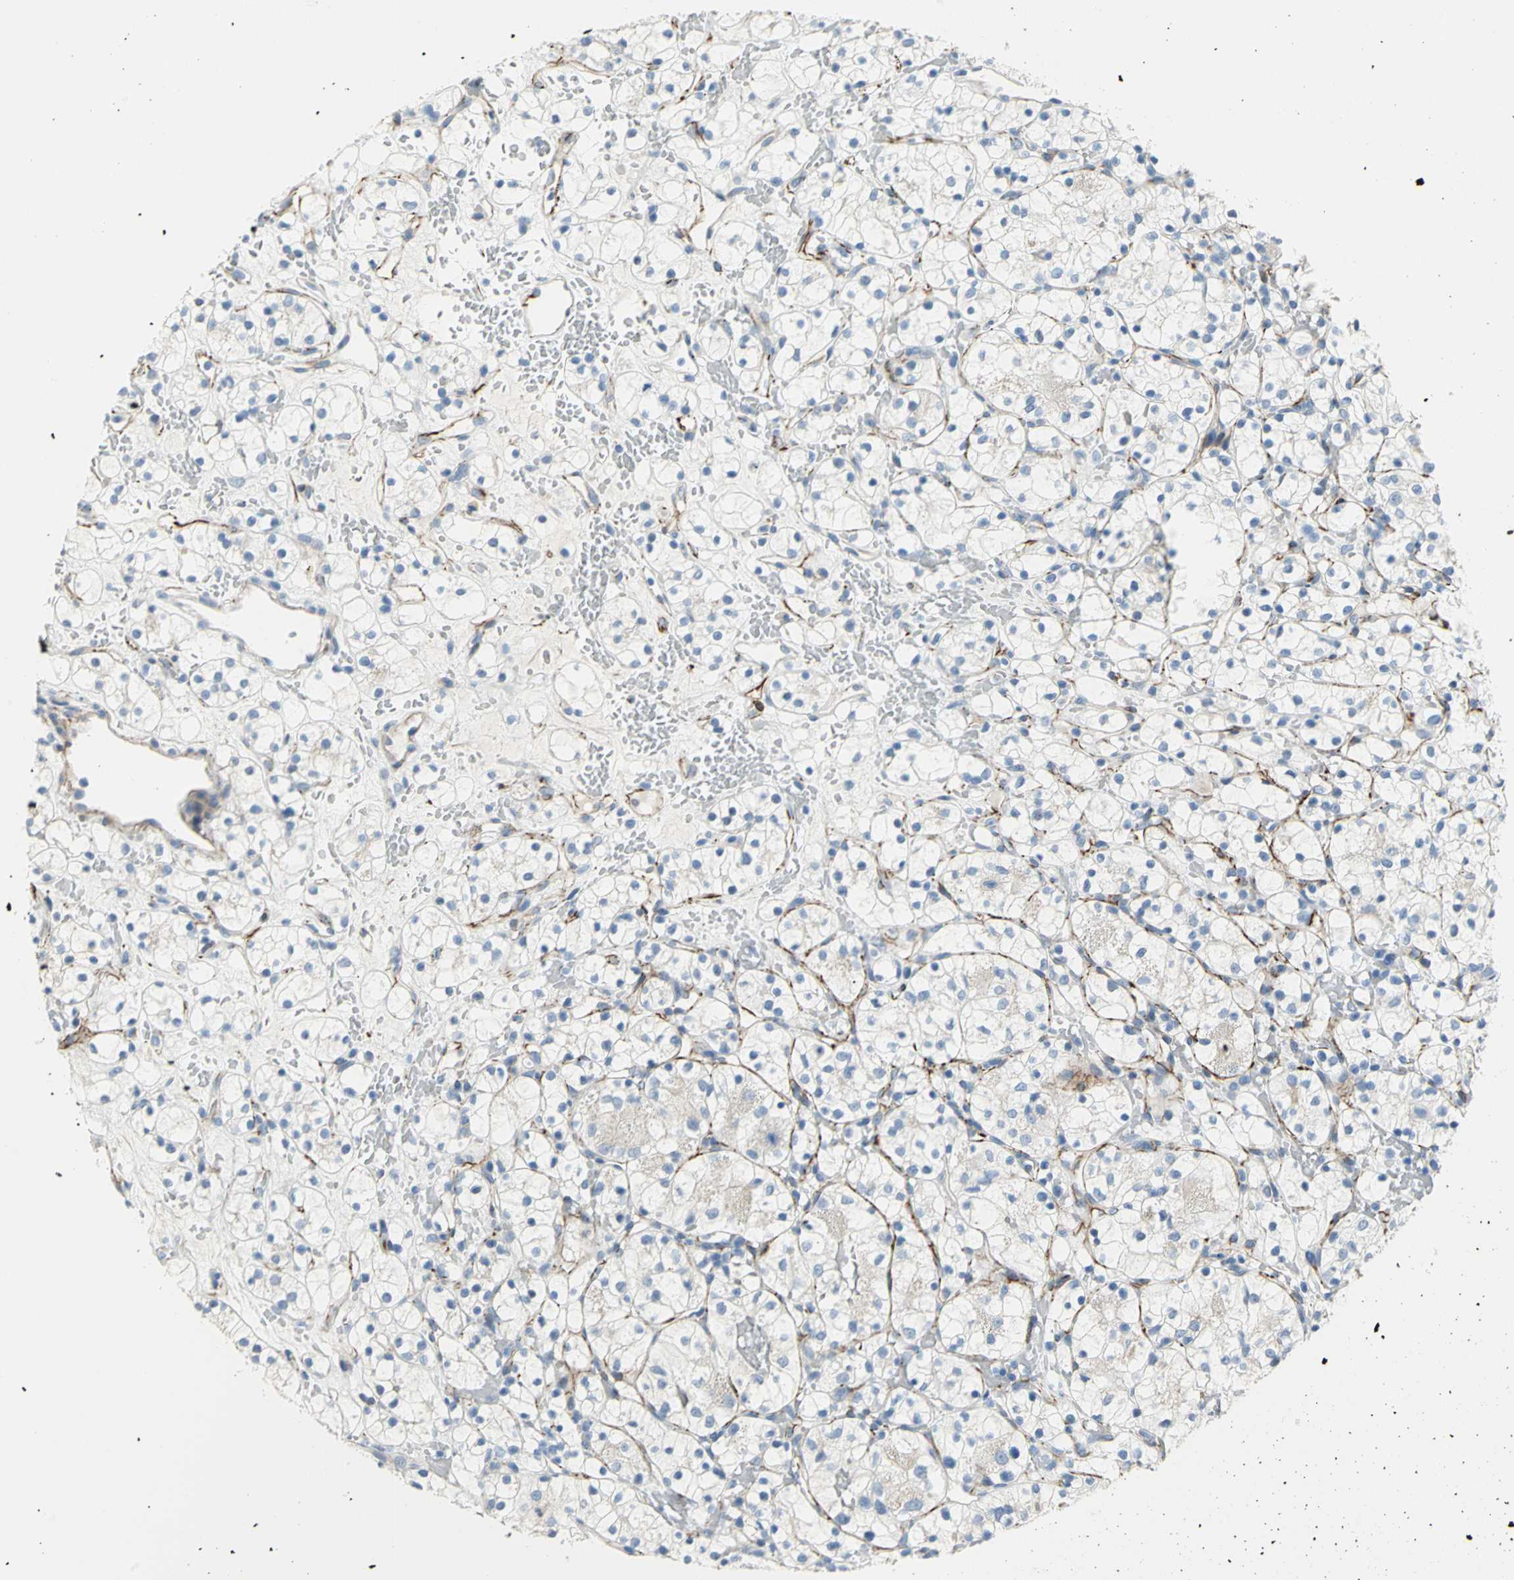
{"staining": {"intensity": "negative", "quantity": "none", "location": "none"}, "tissue": "renal cancer", "cell_type": "Tumor cells", "image_type": "cancer", "snomed": [{"axis": "morphology", "description": "Adenocarcinoma, NOS"}, {"axis": "topography", "description": "Kidney"}], "caption": "A micrograph of renal adenocarcinoma stained for a protein exhibits no brown staining in tumor cells. (DAB immunohistochemistry (IHC) with hematoxylin counter stain).", "gene": "ALOX15", "patient": {"sex": "female", "age": 60}}